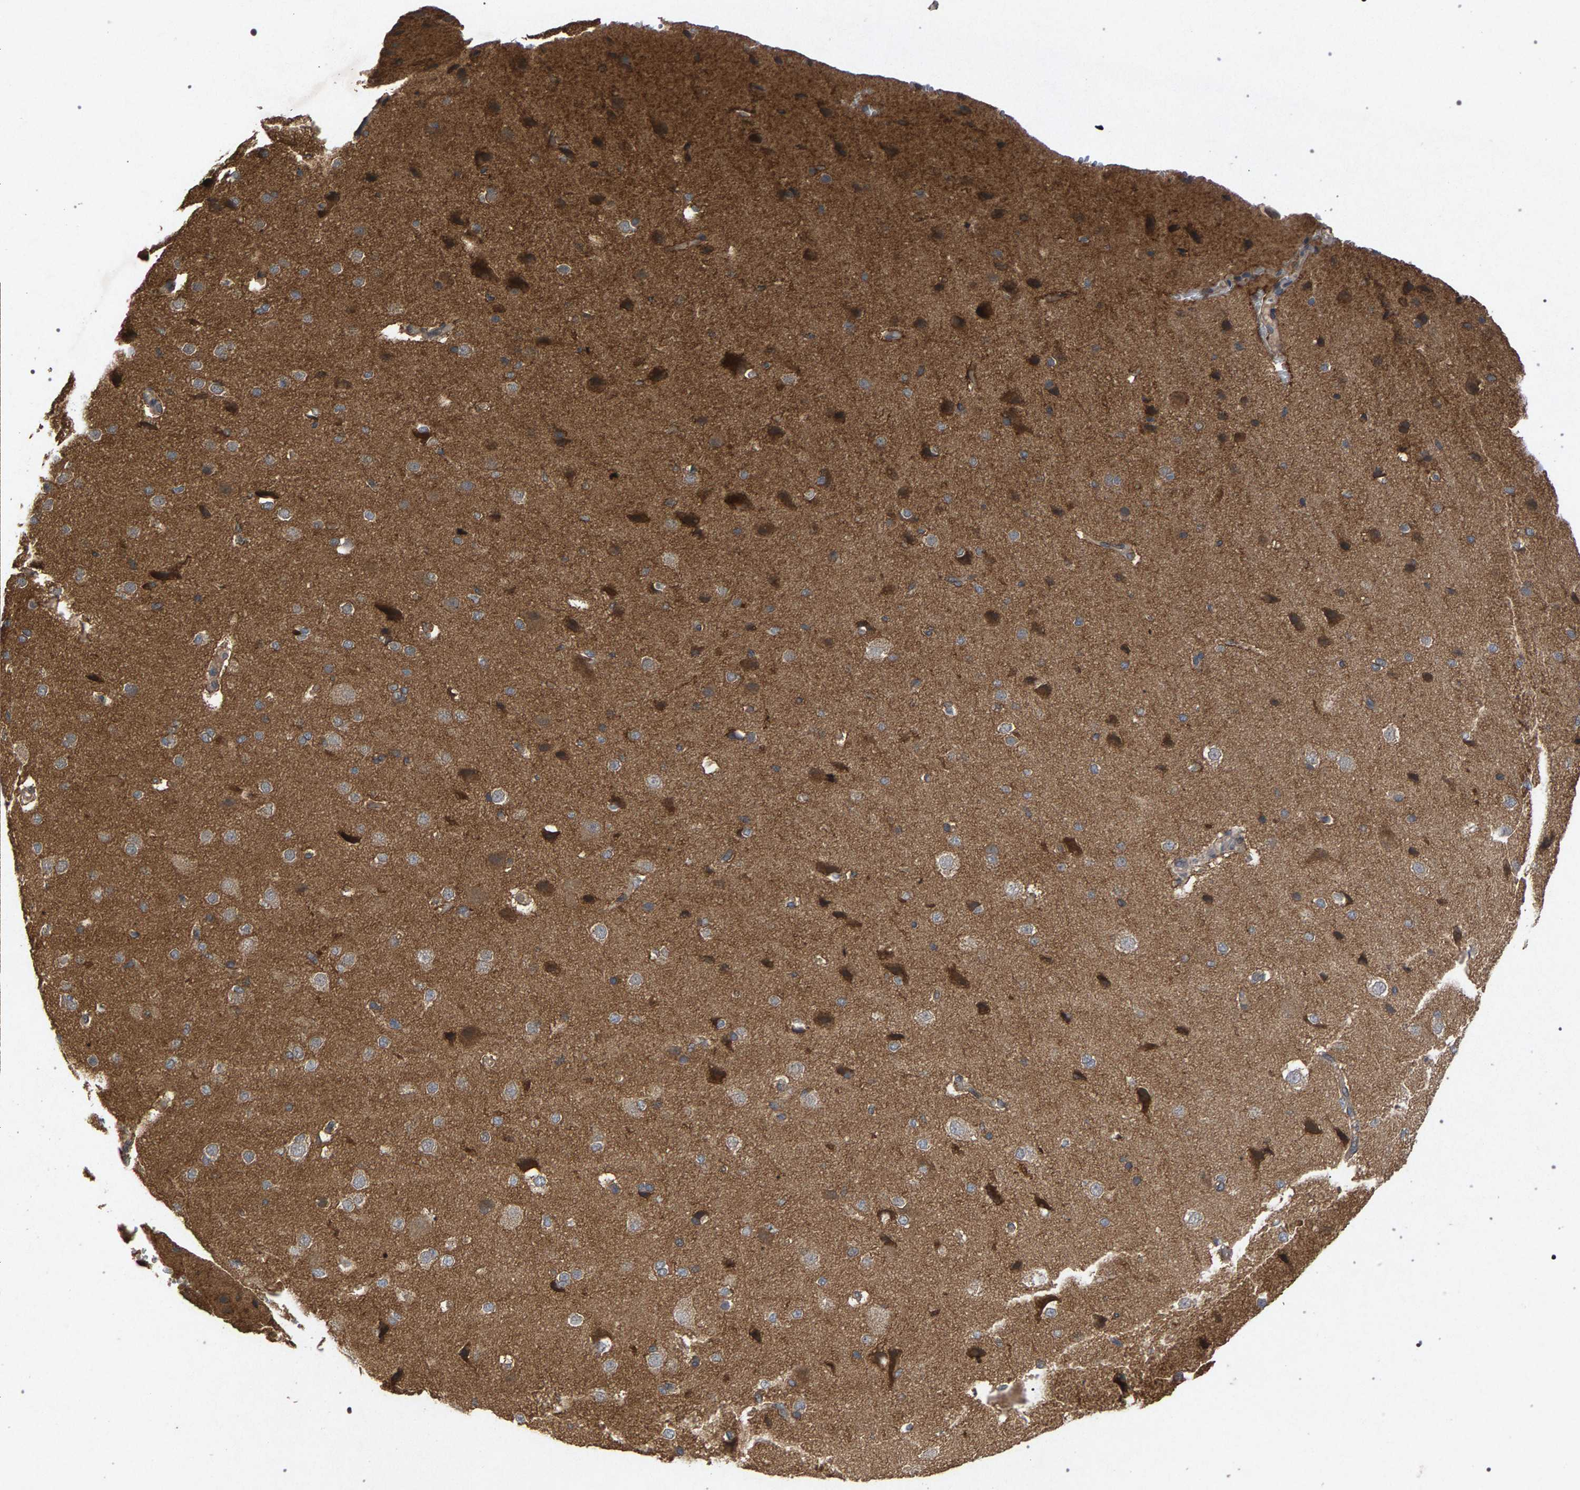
{"staining": {"intensity": "negative", "quantity": "none", "location": "none"}, "tissue": "cerebral cortex", "cell_type": "Endothelial cells", "image_type": "normal", "snomed": [{"axis": "morphology", "description": "Normal tissue, NOS"}, {"axis": "morphology", "description": "Developmental malformation"}, {"axis": "topography", "description": "Cerebral cortex"}], "caption": "There is no significant expression in endothelial cells of cerebral cortex. (Brightfield microscopy of DAB immunohistochemistry at high magnification).", "gene": "SLC4A4", "patient": {"sex": "female", "age": 30}}